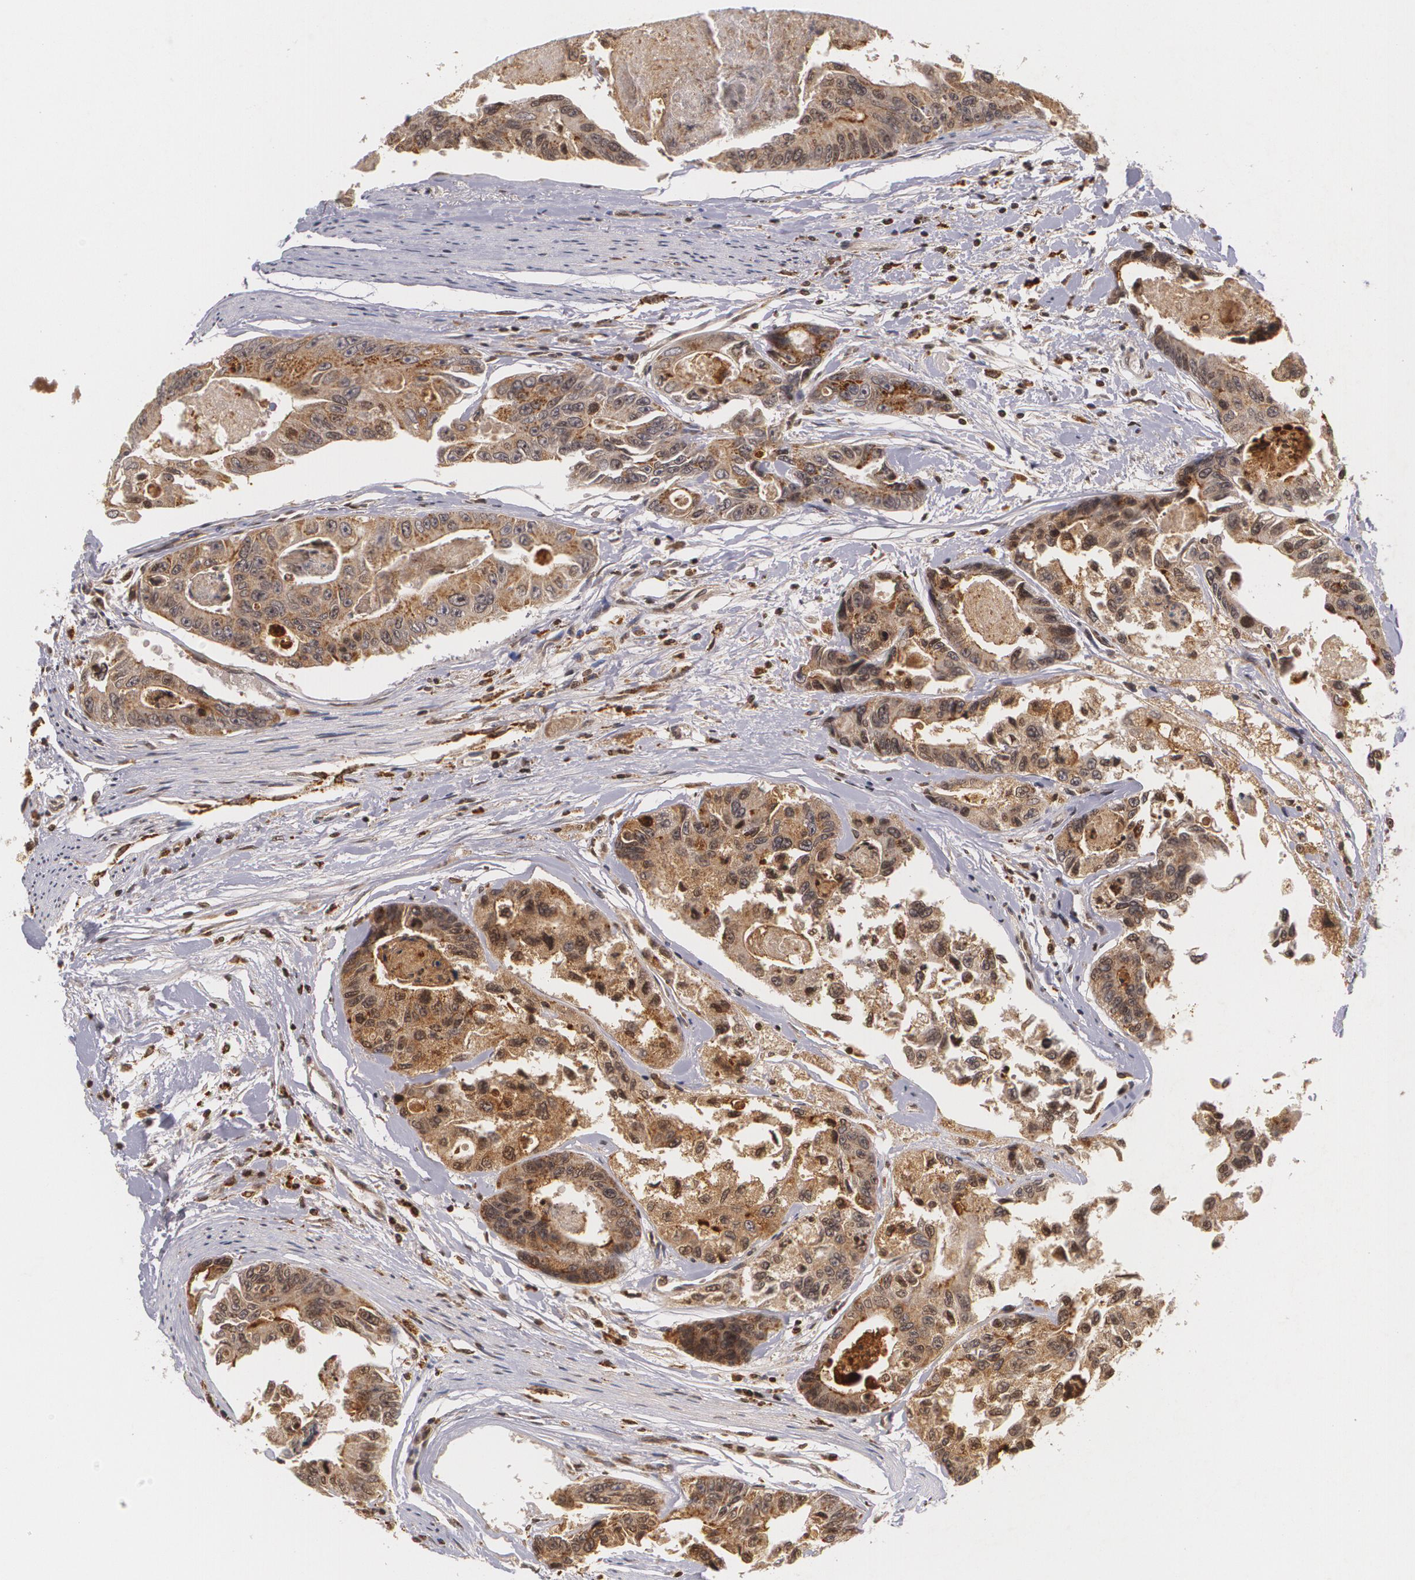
{"staining": {"intensity": "moderate", "quantity": ">75%", "location": "cytoplasmic/membranous"}, "tissue": "colorectal cancer", "cell_type": "Tumor cells", "image_type": "cancer", "snomed": [{"axis": "morphology", "description": "Adenocarcinoma, NOS"}, {"axis": "topography", "description": "Colon"}], "caption": "IHC staining of colorectal cancer (adenocarcinoma), which exhibits medium levels of moderate cytoplasmic/membranous staining in approximately >75% of tumor cells indicating moderate cytoplasmic/membranous protein positivity. The staining was performed using DAB (brown) for protein detection and nuclei were counterstained in hematoxylin (blue).", "gene": "VAV3", "patient": {"sex": "female", "age": 86}}